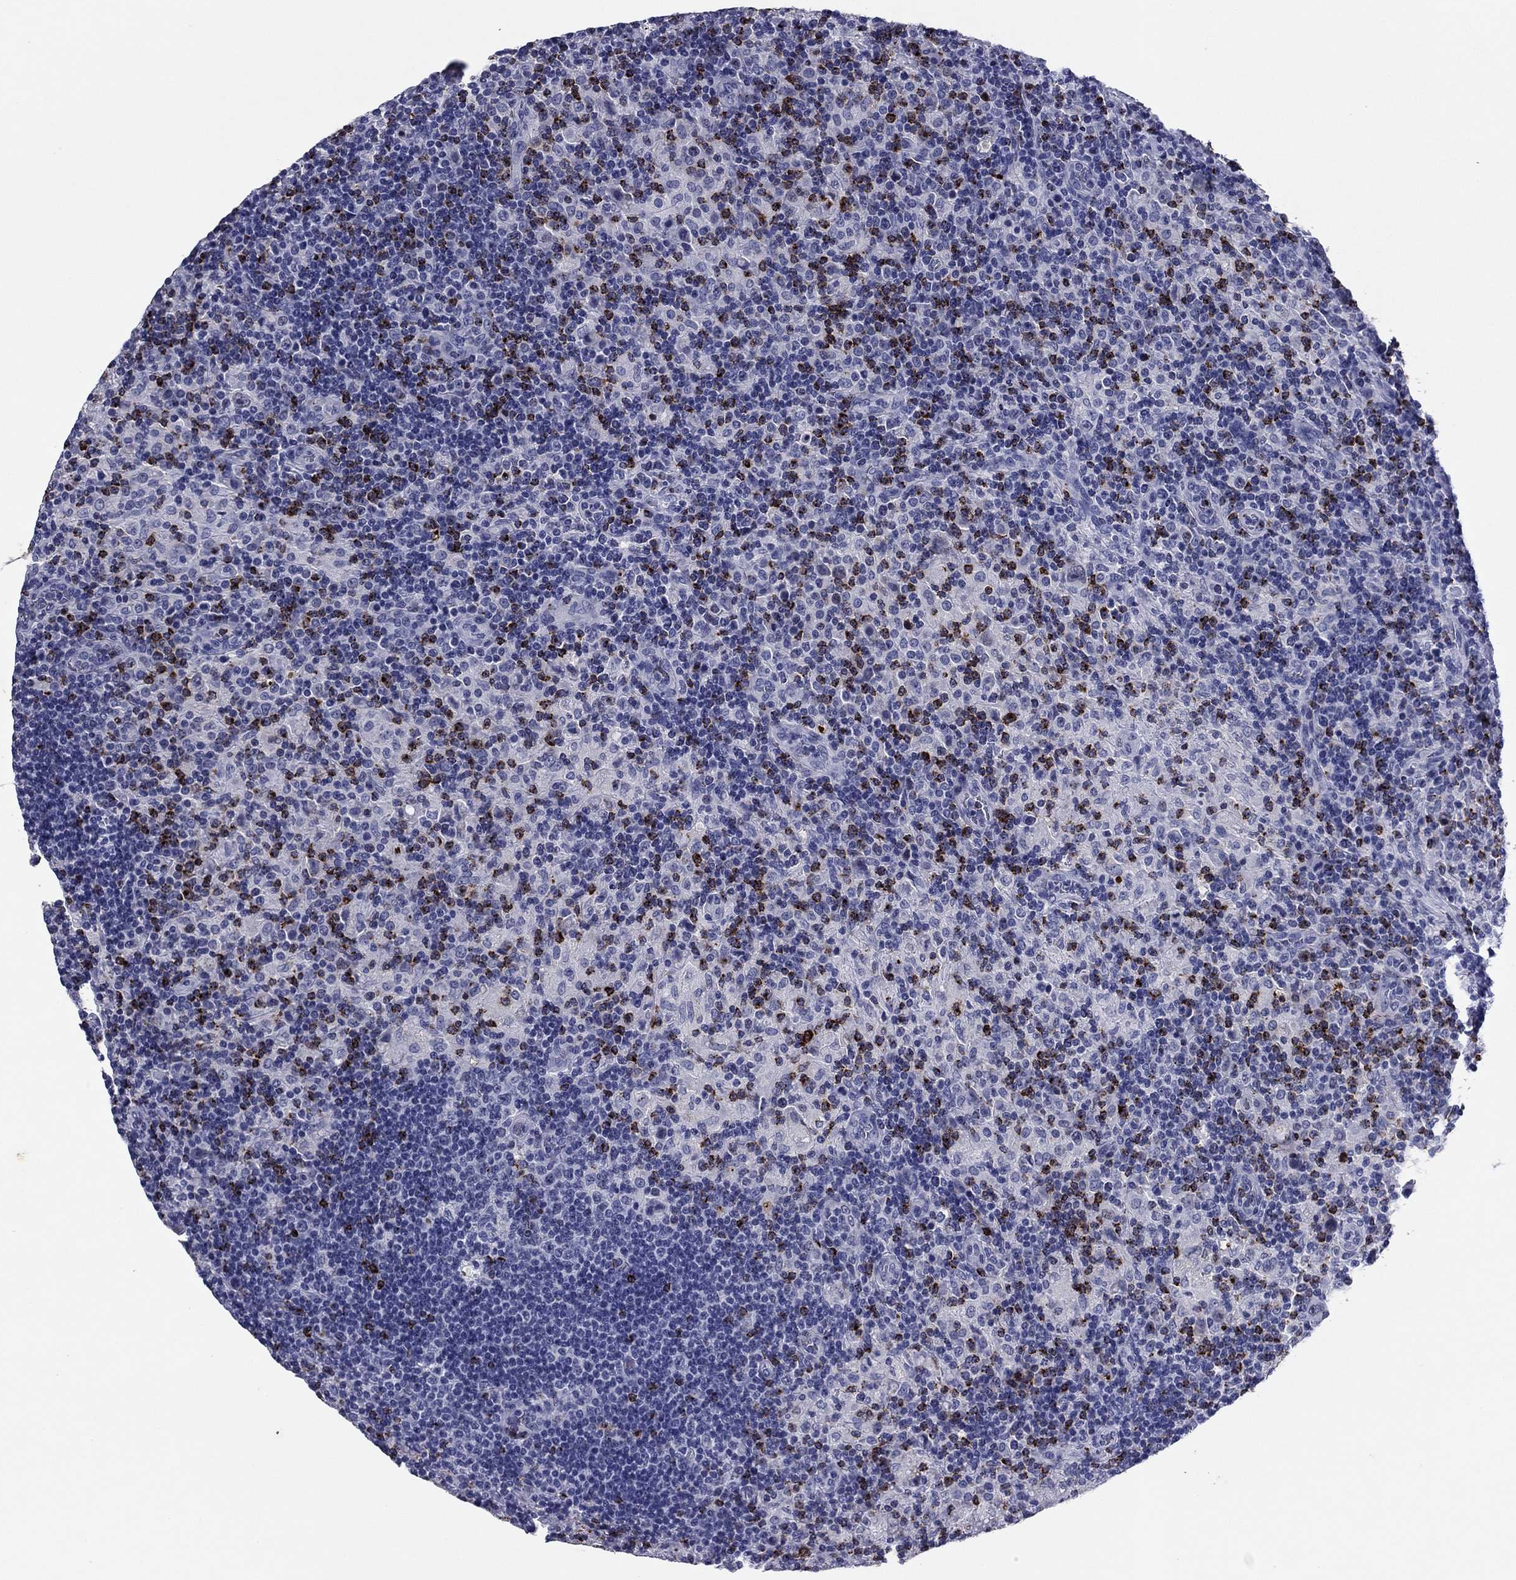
{"staining": {"intensity": "negative", "quantity": "none", "location": "none"}, "tissue": "lymphoma", "cell_type": "Tumor cells", "image_type": "cancer", "snomed": [{"axis": "morphology", "description": "Hodgkin's disease, NOS"}, {"axis": "topography", "description": "Lymph node"}], "caption": "Immunohistochemistry (IHC) photomicrograph of human lymphoma stained for a protein (brown), which shows no expression in tumor cells.", "gene": "GZMK", "patient": {"sex": "male", "age": 70}}